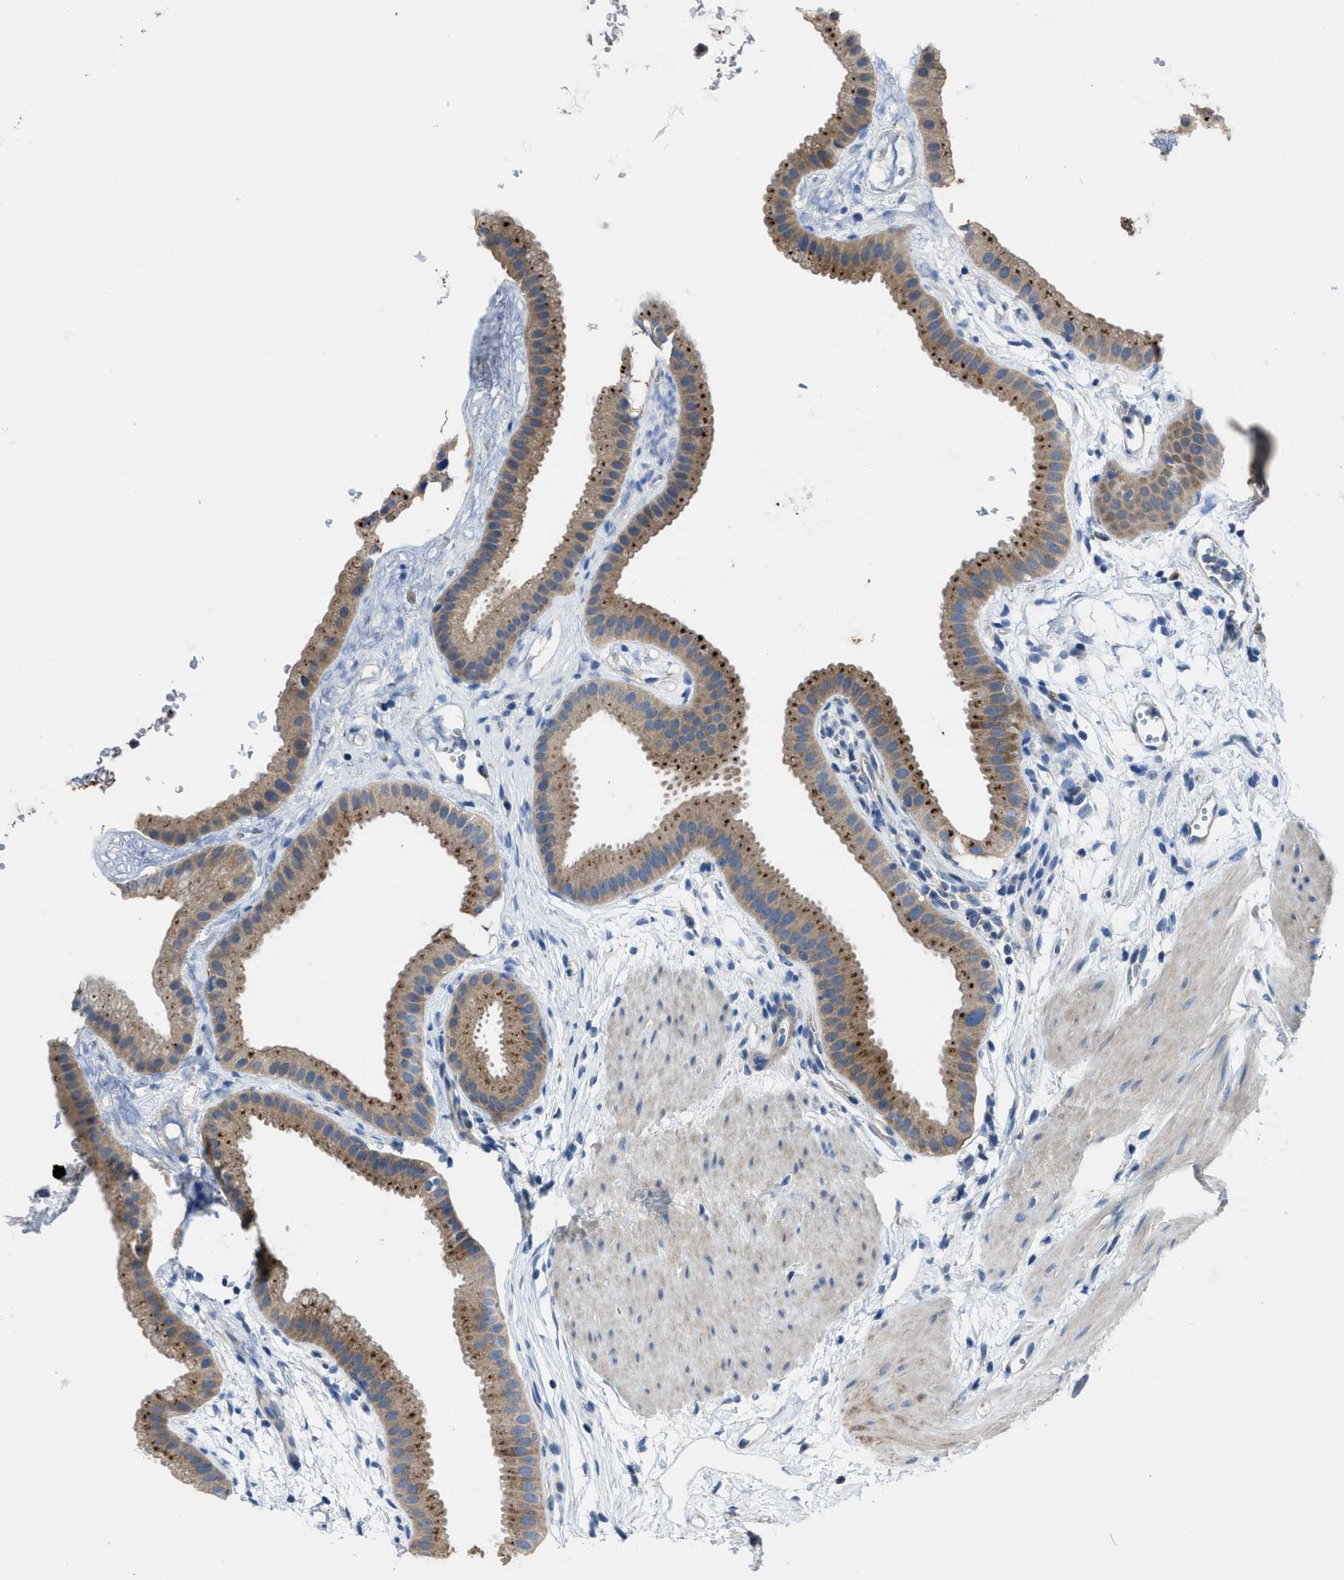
{"staining": {"intensity": "moderate", "quantity": ">75%", "location": "cytoplasmic/membranous"}, "tissue": "gallbladder", "cell_type": "Glandular cells", "image_type": "normal", "snomed": [{"axis": "morphology", "description": "Normal tissue, NOS"}, {"axis": "topography", "description": "Gallbladder"}], "caption": "This histopathology image exhibits normal gallbladder stained with immunohistochemistry to label a protein in brown. The cytoplasmic/membranous of glandular cells show moderate positivity for the protein. Nuclei are counter-stained blue.", "gene": "MAP3K20", "patient": {"sex": "female", "age": 64}}